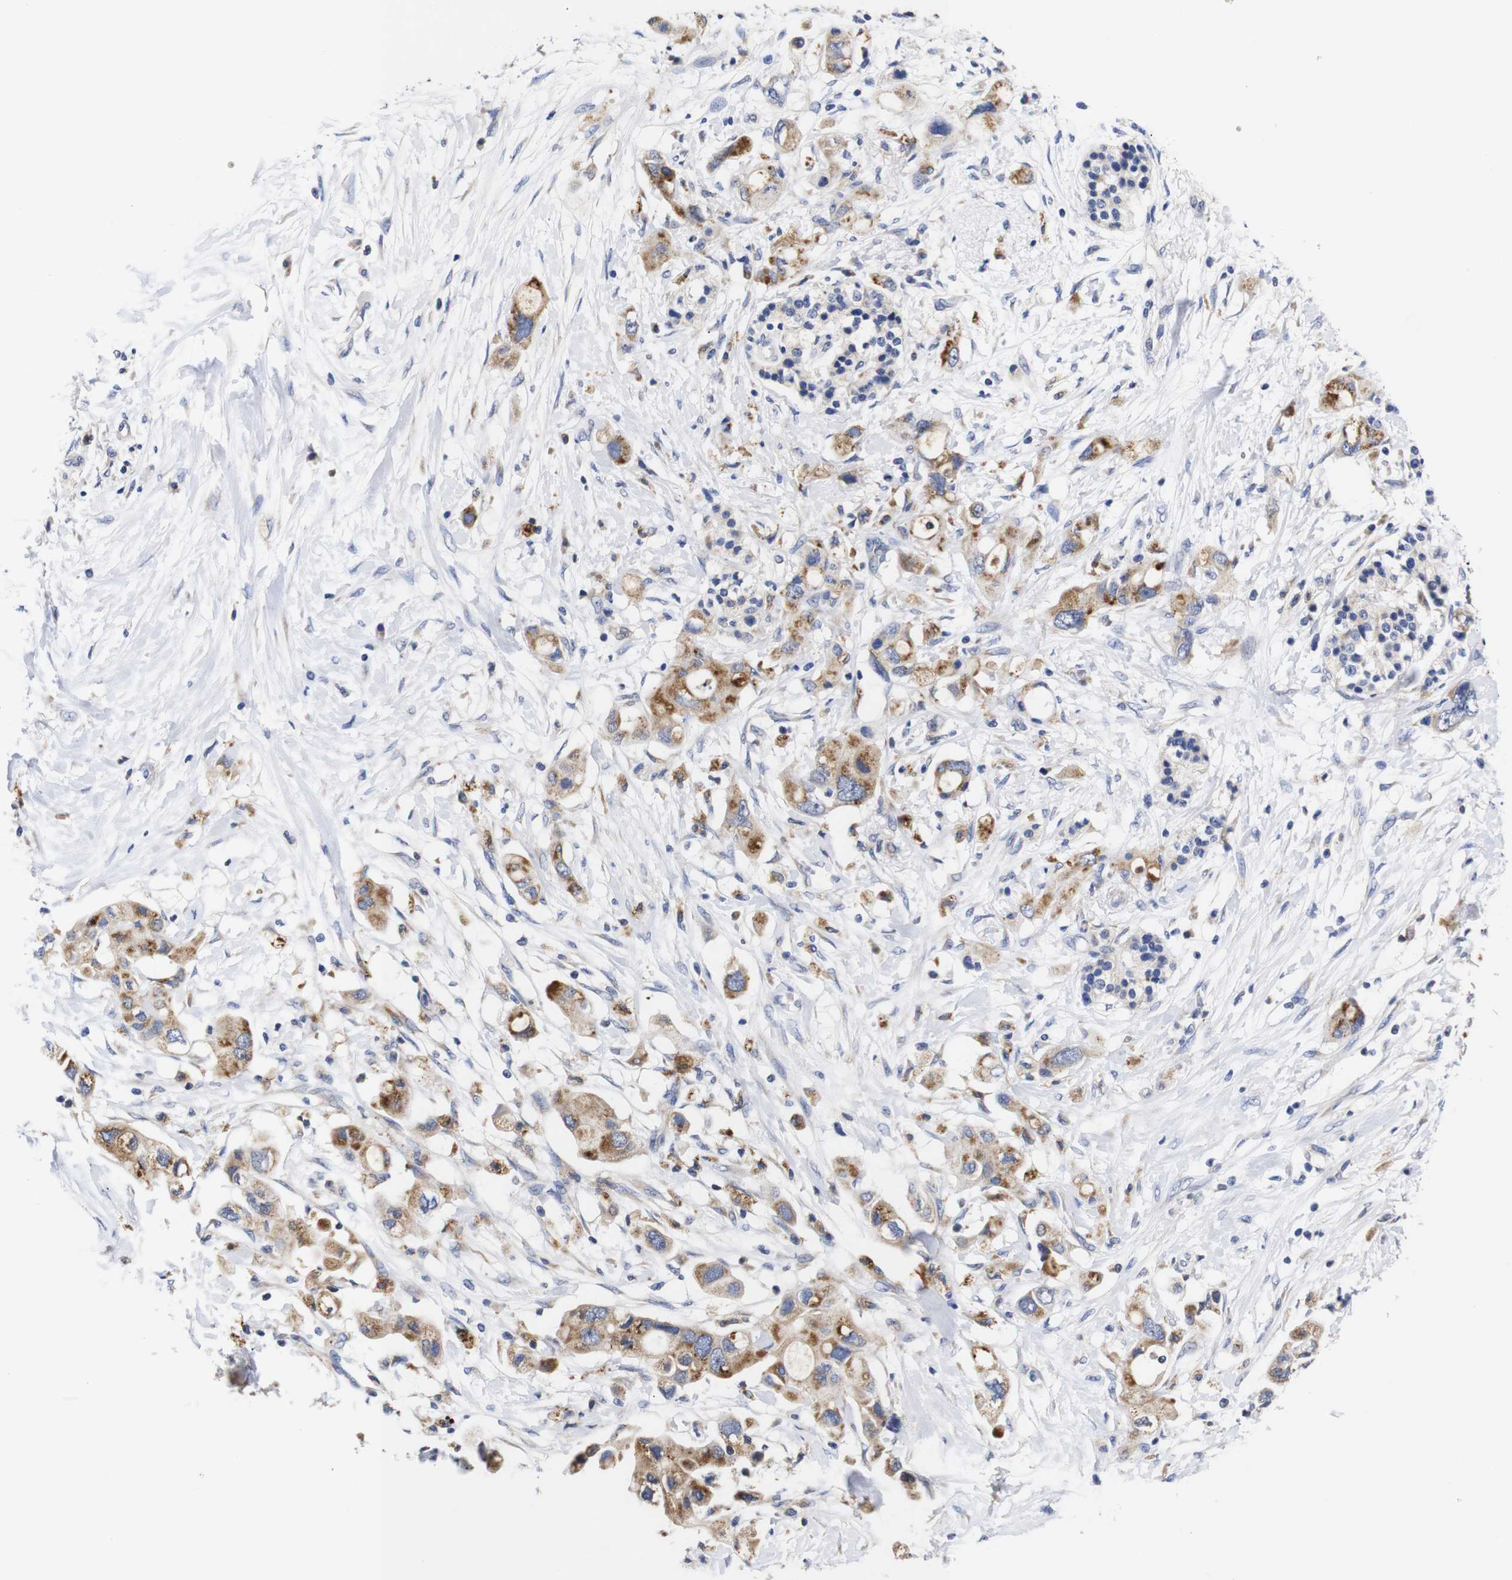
{"staining": {"intensity": "moderate", "quantity": ">75%", "location": "cytoplasmic/membranous"}, "tissue": "pancreatic cancer", "cell_type": "Tumor cells", "image_type": "cancer", "snomed": [{"axis": "morphology", "description": "Adenocarcinoma, NOS"}, {"axis": "topography", "description": "Pancreas"}], "caption": "This photomicrograph reveals immunohistochemistry staining of human adenocarcinoma (pancreatic), with medium moderate cytoplasmic/membranous staining in approximately >75% of tumor cells.", "gene": "OPN3", "patient": {"sex": "female", "age": 56}}